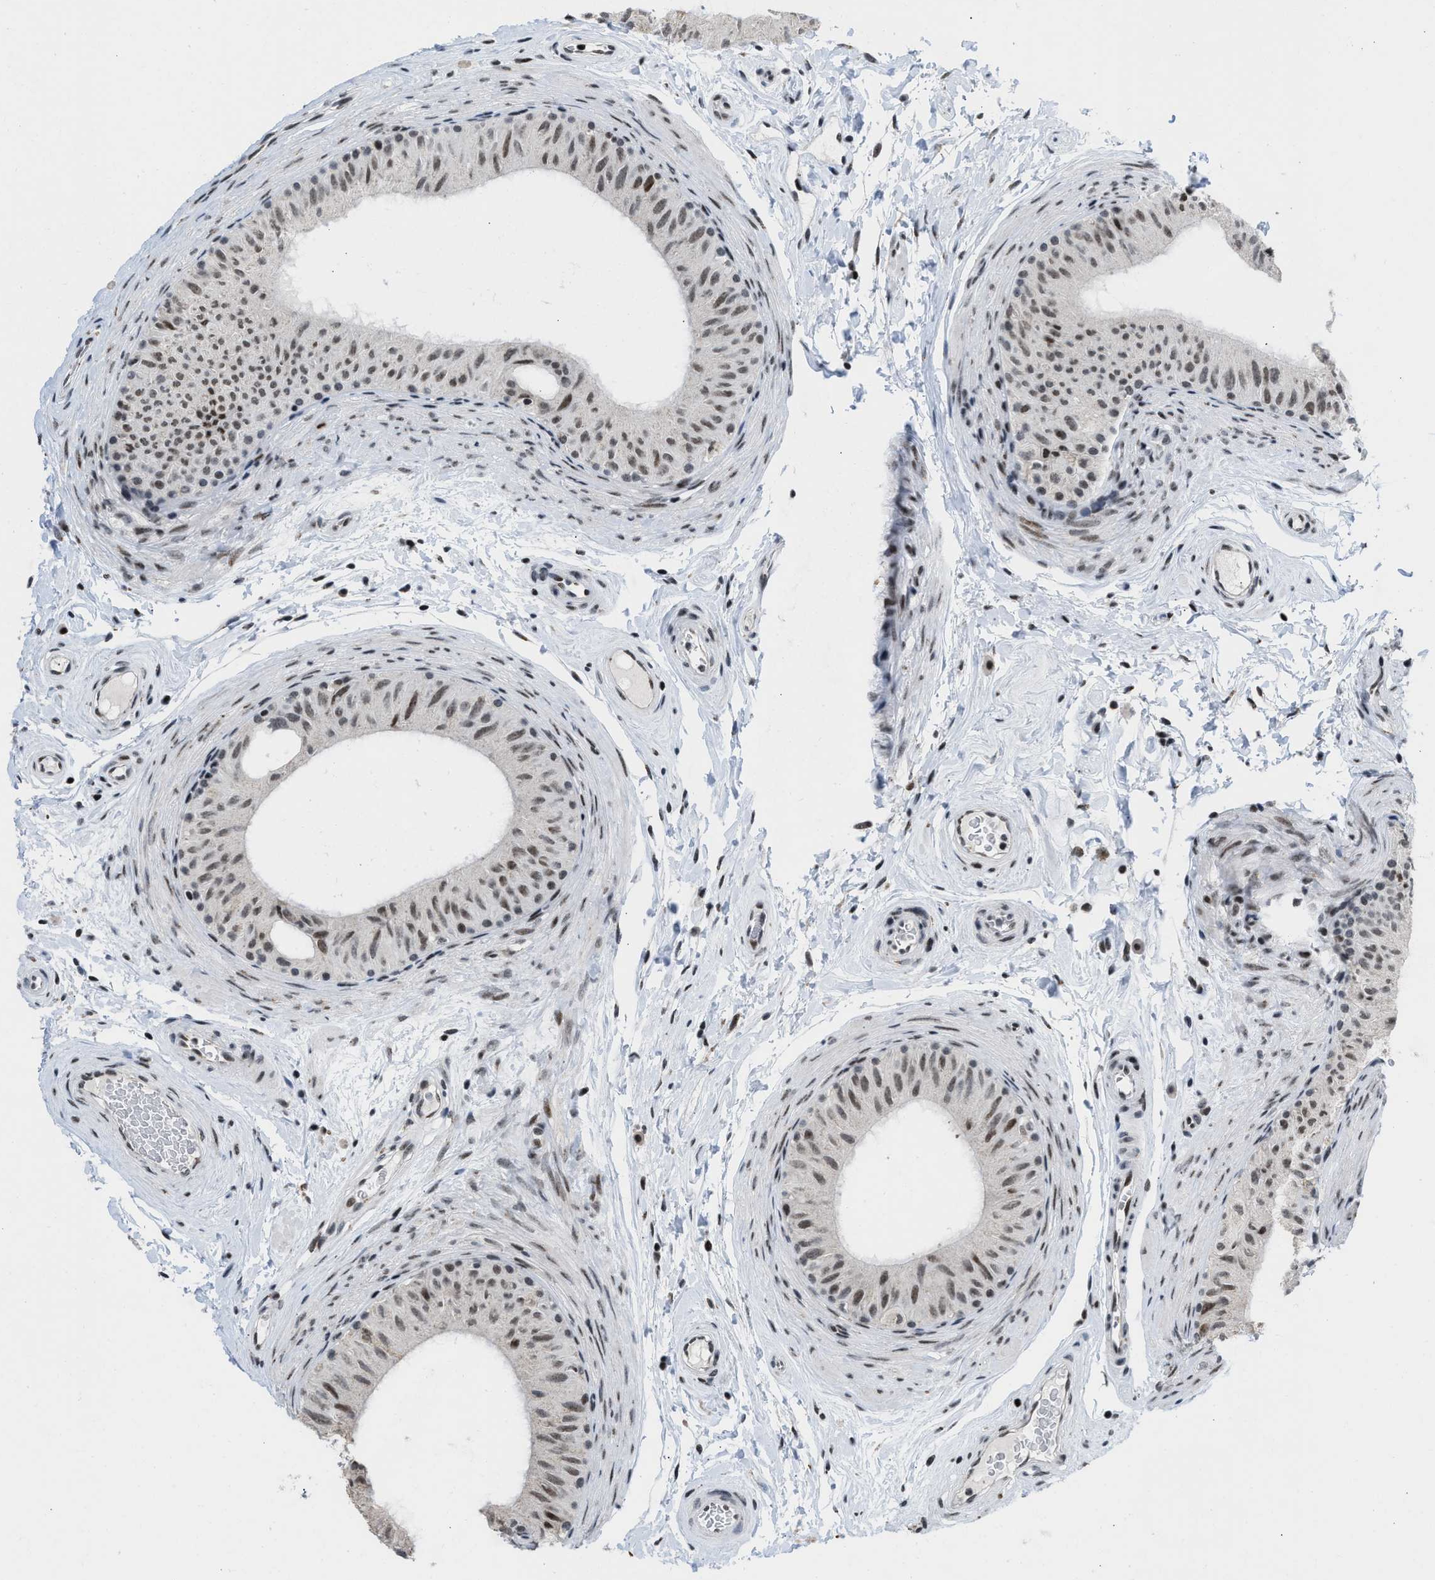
{"staining": {"intensity": "moderate", "quantity": ">75%", "location": "nuclear"}, "tissue": "epididymis", "cell_type": "Glandular cells", "image_type": "normal", "snomed": [{"axis": "morphology", "description": "Normal tissue, NOS"}, {"axis": "topography", "description": "Epididymis"}], "caption": "Immunohistochemistry (IHC) (DAB) staining of unremarkable human epididymis exhibits moderate nuclear protein expression in approximately >75% of glandular cells.", "gene": "TERF2IP", "patient": {"sex": "male", "age": 34}}